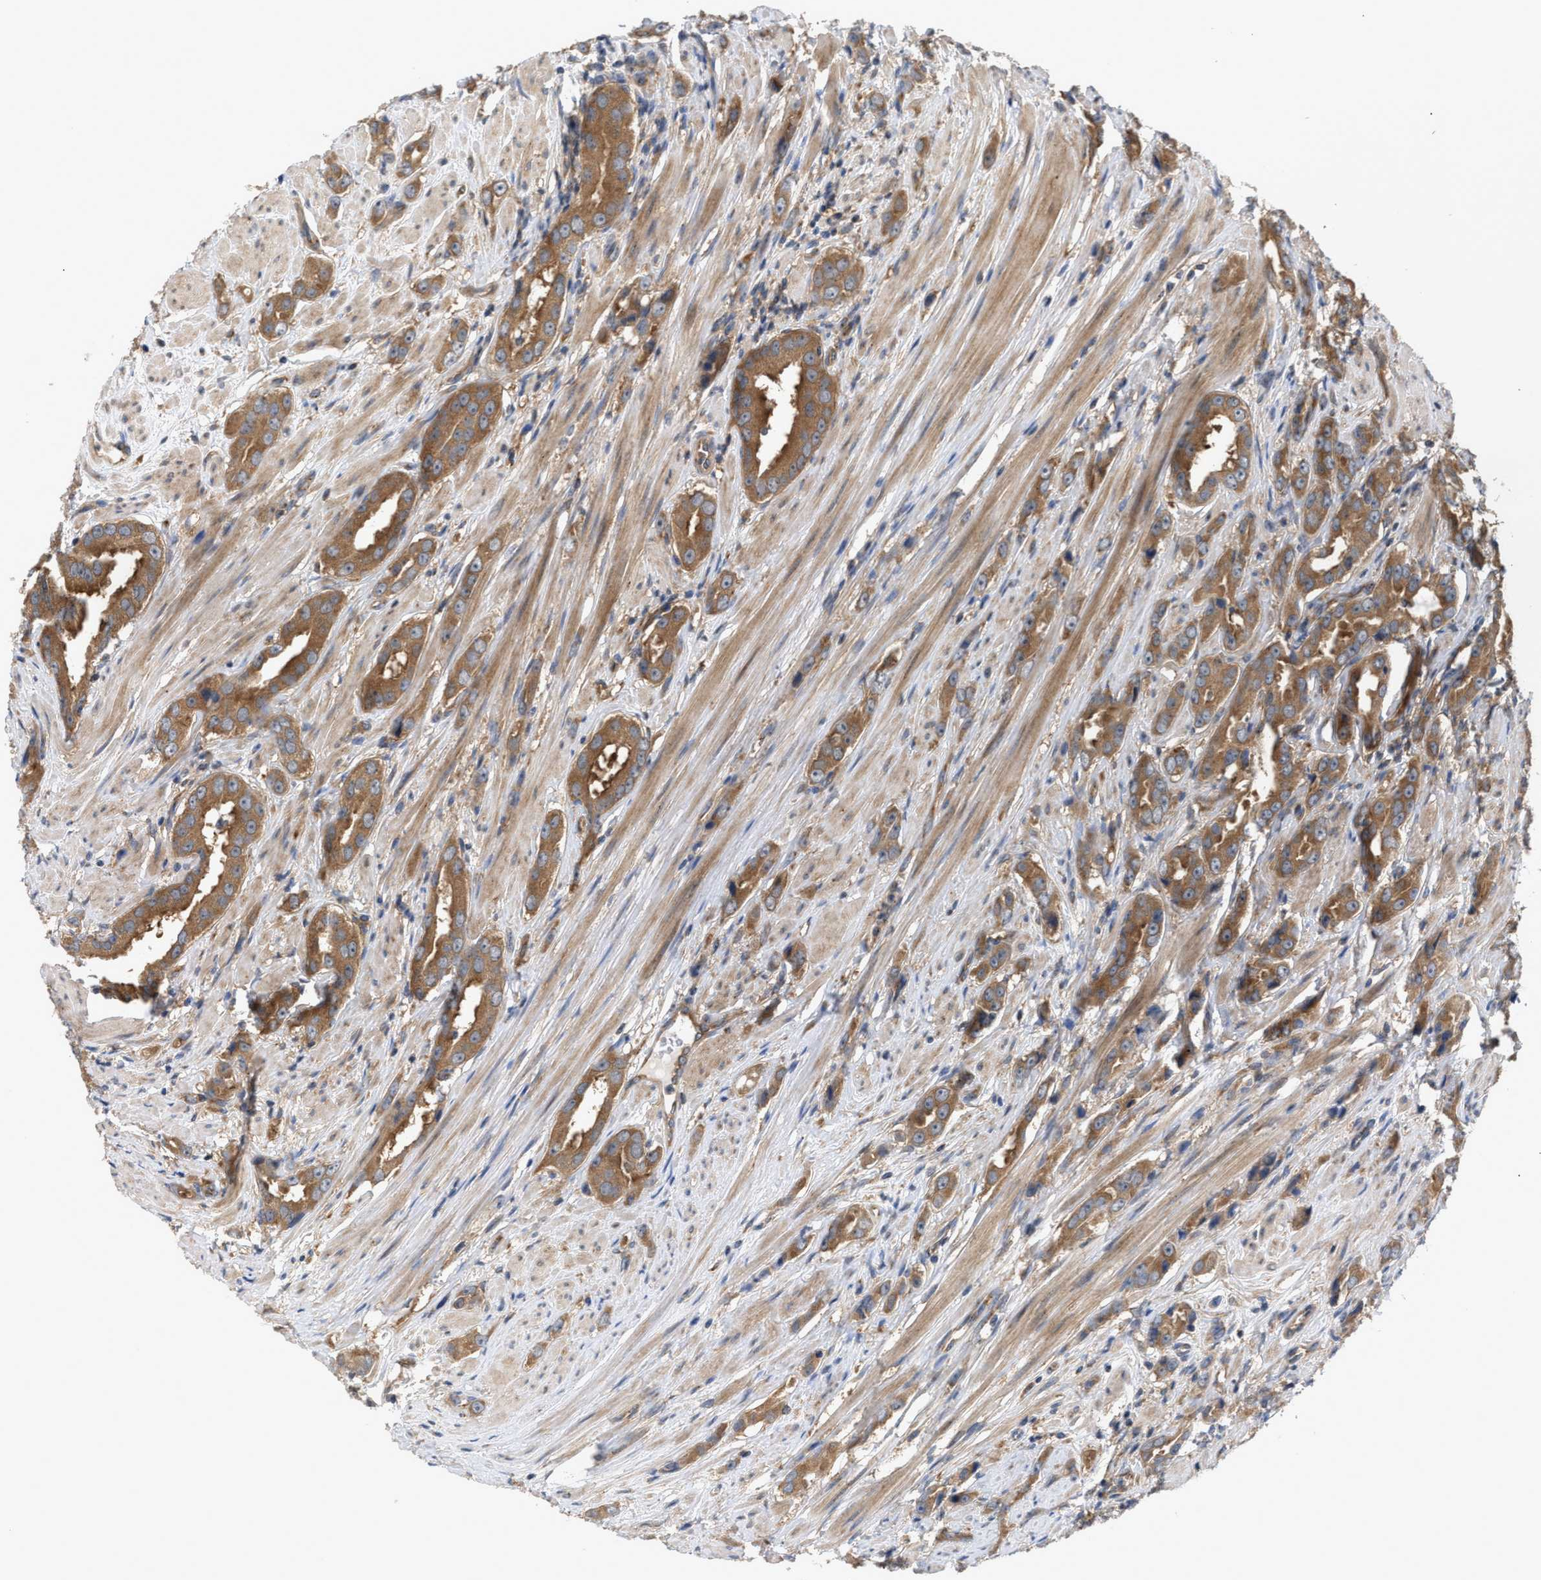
{"staining": {"intensity": "moderate", "quantity": ">75%", "location": "cytoplasmic/membranous"}, "tissue": "prostate cancer", "cell_type": "Tumor cells", "image_type": "cancer", "snomed": [{"axis": "morphology", "description": "Adenocarcinoma, Medium grade"}, {"axis": "topography", "description": "Prostate"}], "caption": "High-magnification brightfield microscopy of prostate cancer stained with DAB (brown) and counterstained with hematoxylin (blue). tumor cells exhibit moderate cytoplasmic/membranous expression is present in approximately>75% of cells.", "gene": "LAPTM4B", "patient": {"sex": "male", "age": 53}}